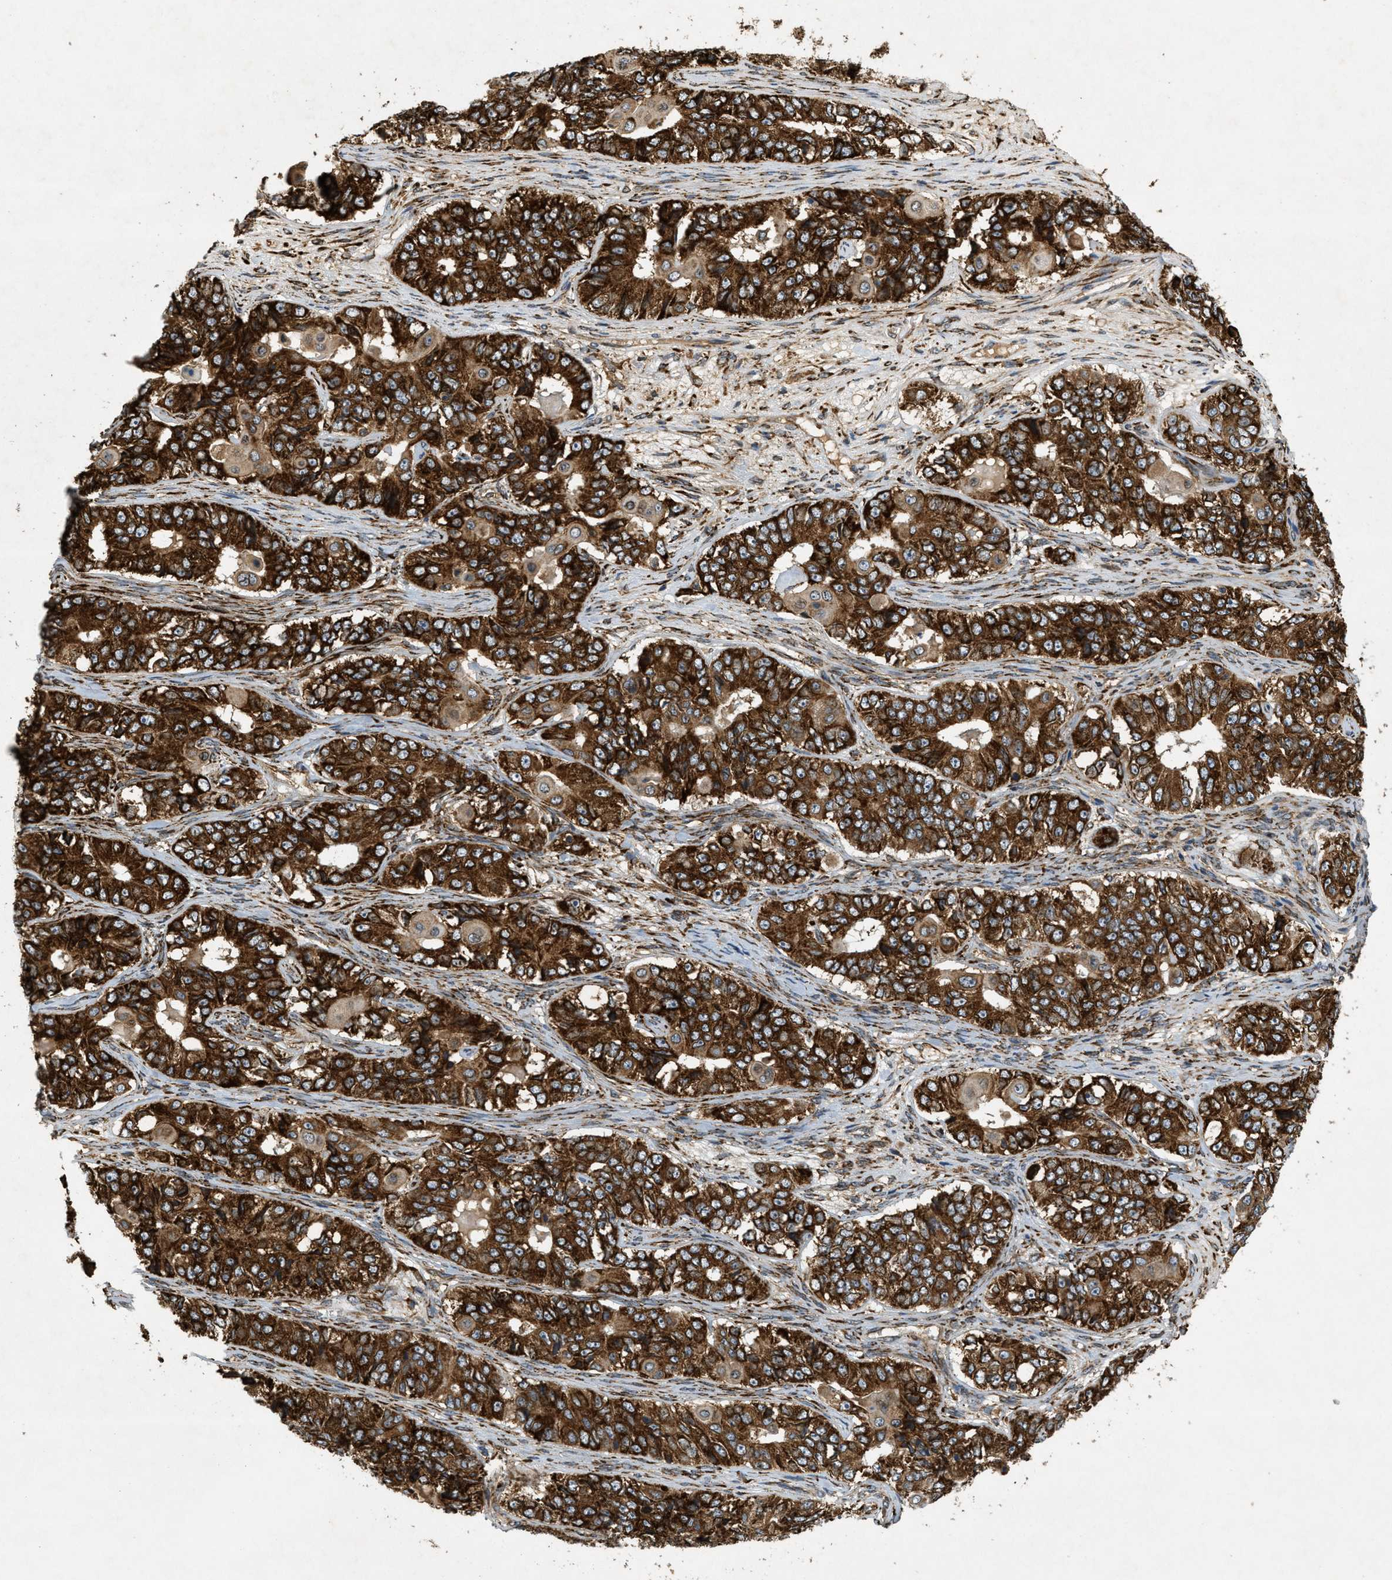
{"staining": {"intensity": "strong", "quantity": ">75%", "location": "cytoplasmic/membranous"}, "tissue": "ovarian cancer", "cell_type": "Tumor cells", "image_type": "cancer", "snomed": [{"axis": "morphology", "description": "Carcinoma, endometroid"}, {"axis": "topography", "description": "Ovary"}], "caption": "Strong cytoplasmic/membranous staining for a protein is present in approximately >75% of tumor cells of endometroid carcinoma (ovarian) using immunohistochemistry (IHC).", "gene": "PCDH18", "patient": {"sex": "female", "age": 51}}